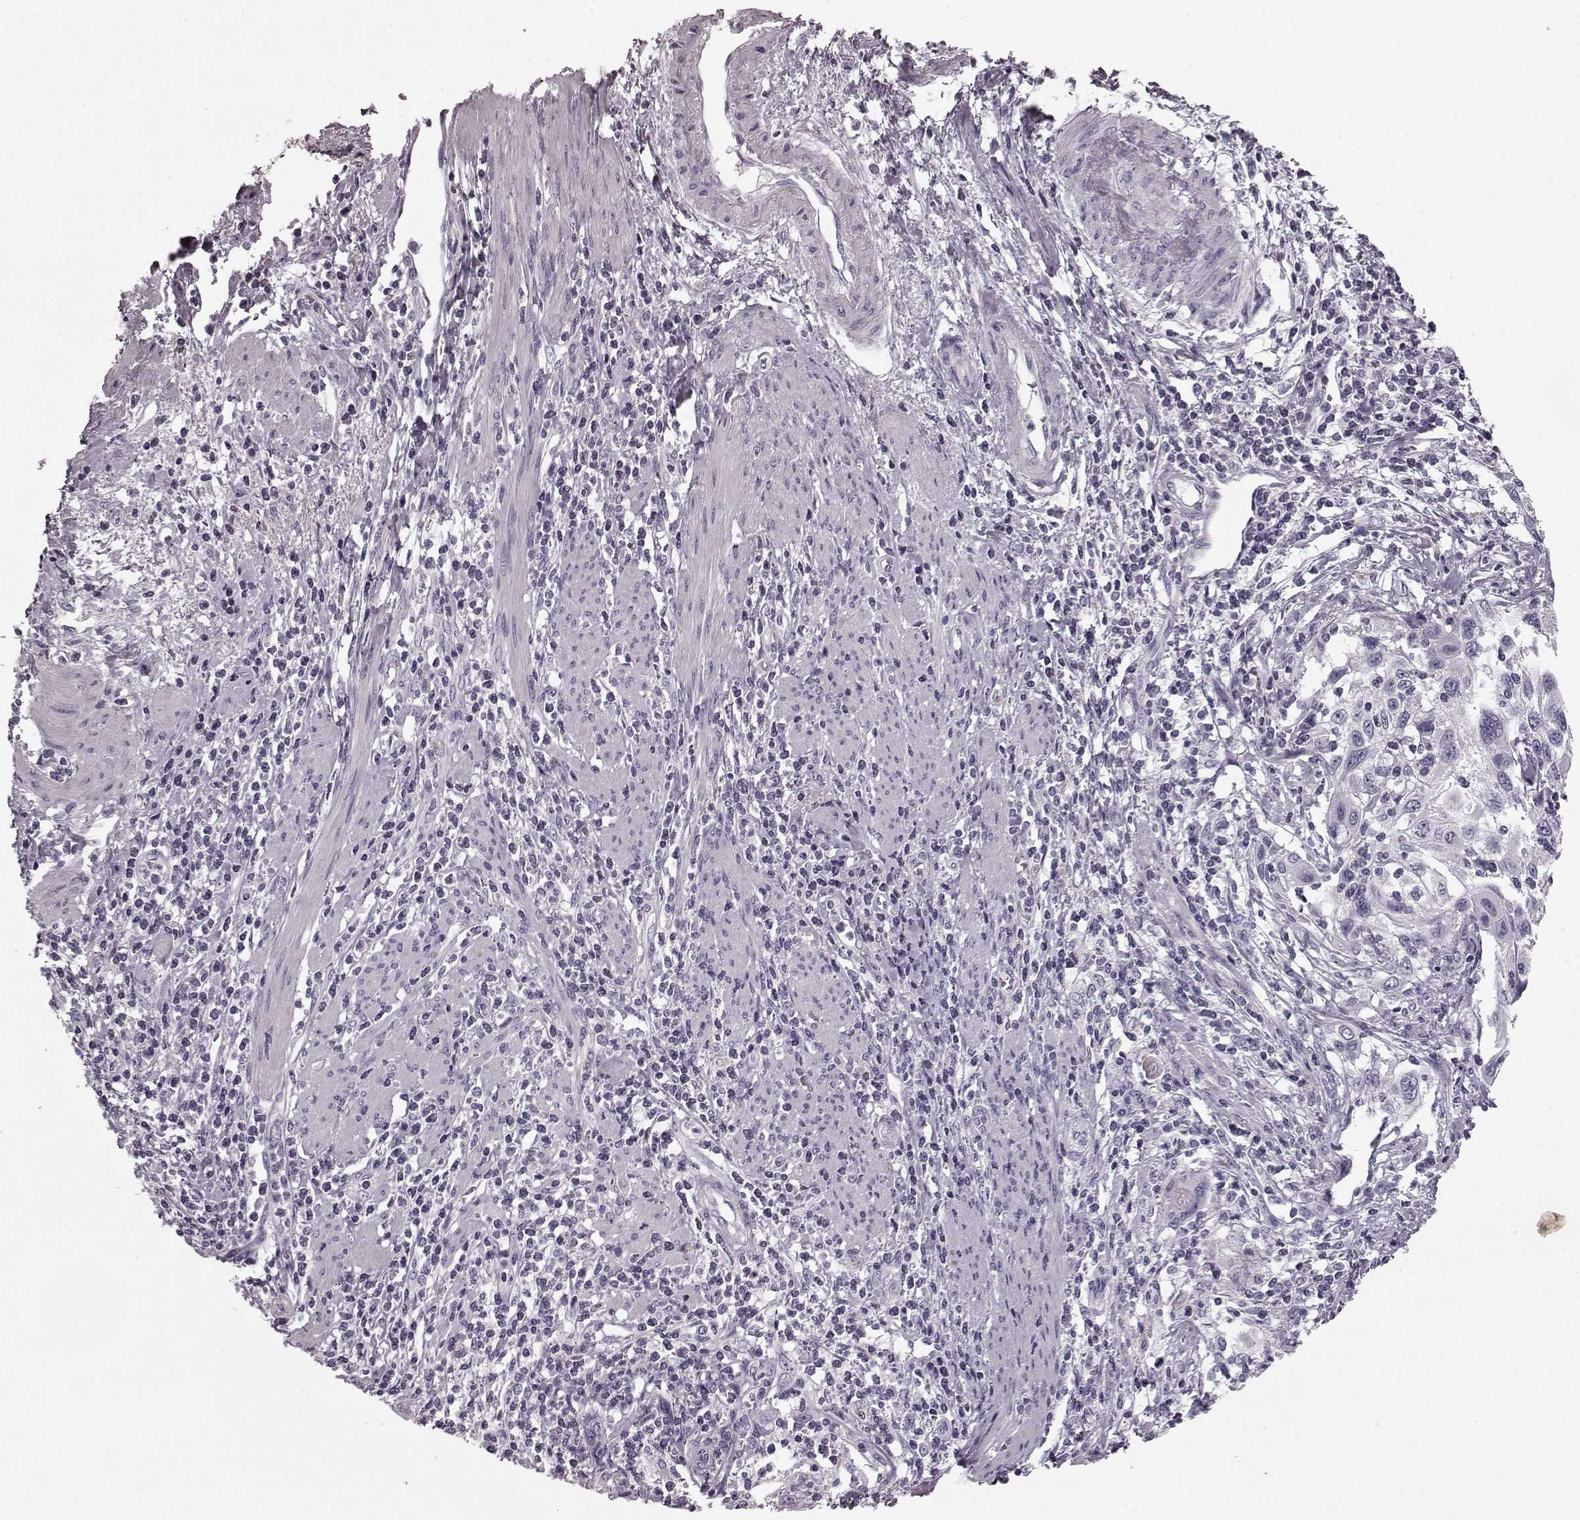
{"staining": {"intensity": "negative", "quantity": "none", "location": "none"}, "tissue": "cervical cancer", "cell_type": "Tumor cells", "image_type": "cancer", "snomed": [{"axis": "morphology", "description": "Squamous cell carcinoma, NOS"}, {"axis": "topography", "description": "Cervix"}], "caption": "Histopathology image shows no significant protein positivity in tumor cells of cervical cancer (squamous cell carcinoma). (DAB (3,3'-diaminobenzidine) immunohistochemistry, high magnification).", "gene": "CST7", "patient": {"sex": "female", "age": 70}}